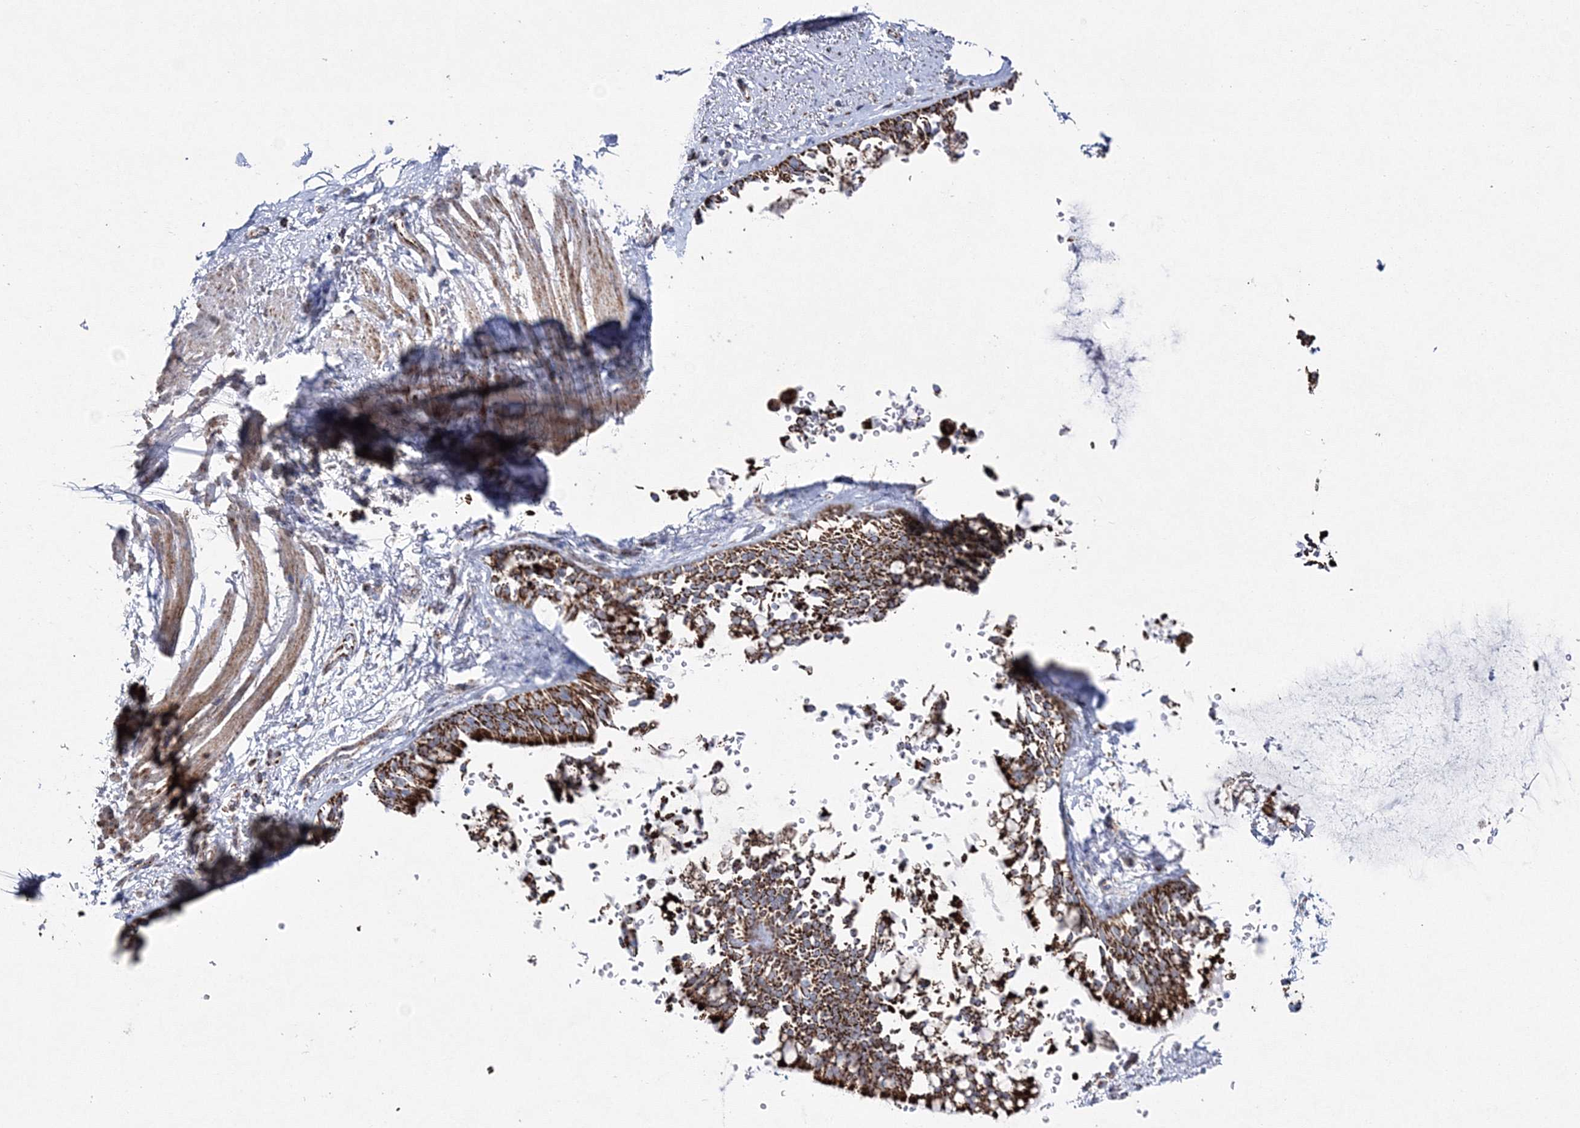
{"staining": {"intensity": "strong", "quantity": ">75%", "location": "cytoplasmic/membranous"}, "tissue": "bronchus", "cell_type": "Respiratory epithelial cells", "image_type": "normal", "snomed": [{"axis": "morphology", "description": "Normal tissue, NOS"}, {"axis": "morphology", "description": "Inflammation, NOS"}, {"axis": "topography", "description": "Cartilage tissue"}, {"axis": "topography", "description": "Bronchus"}, {"axis": "topography", "description": "Lung"}], "caption": "Immunohistochemical staining of benign bronchus displays high levels of strong cytoplasmic/membranous expression in about >75% of respiratory epithelial cells. (Brightfield microscopy of DAB IHC at high magnification).", "gene": "HIBCH", "patient": {"sex": "female", "age": 64}}